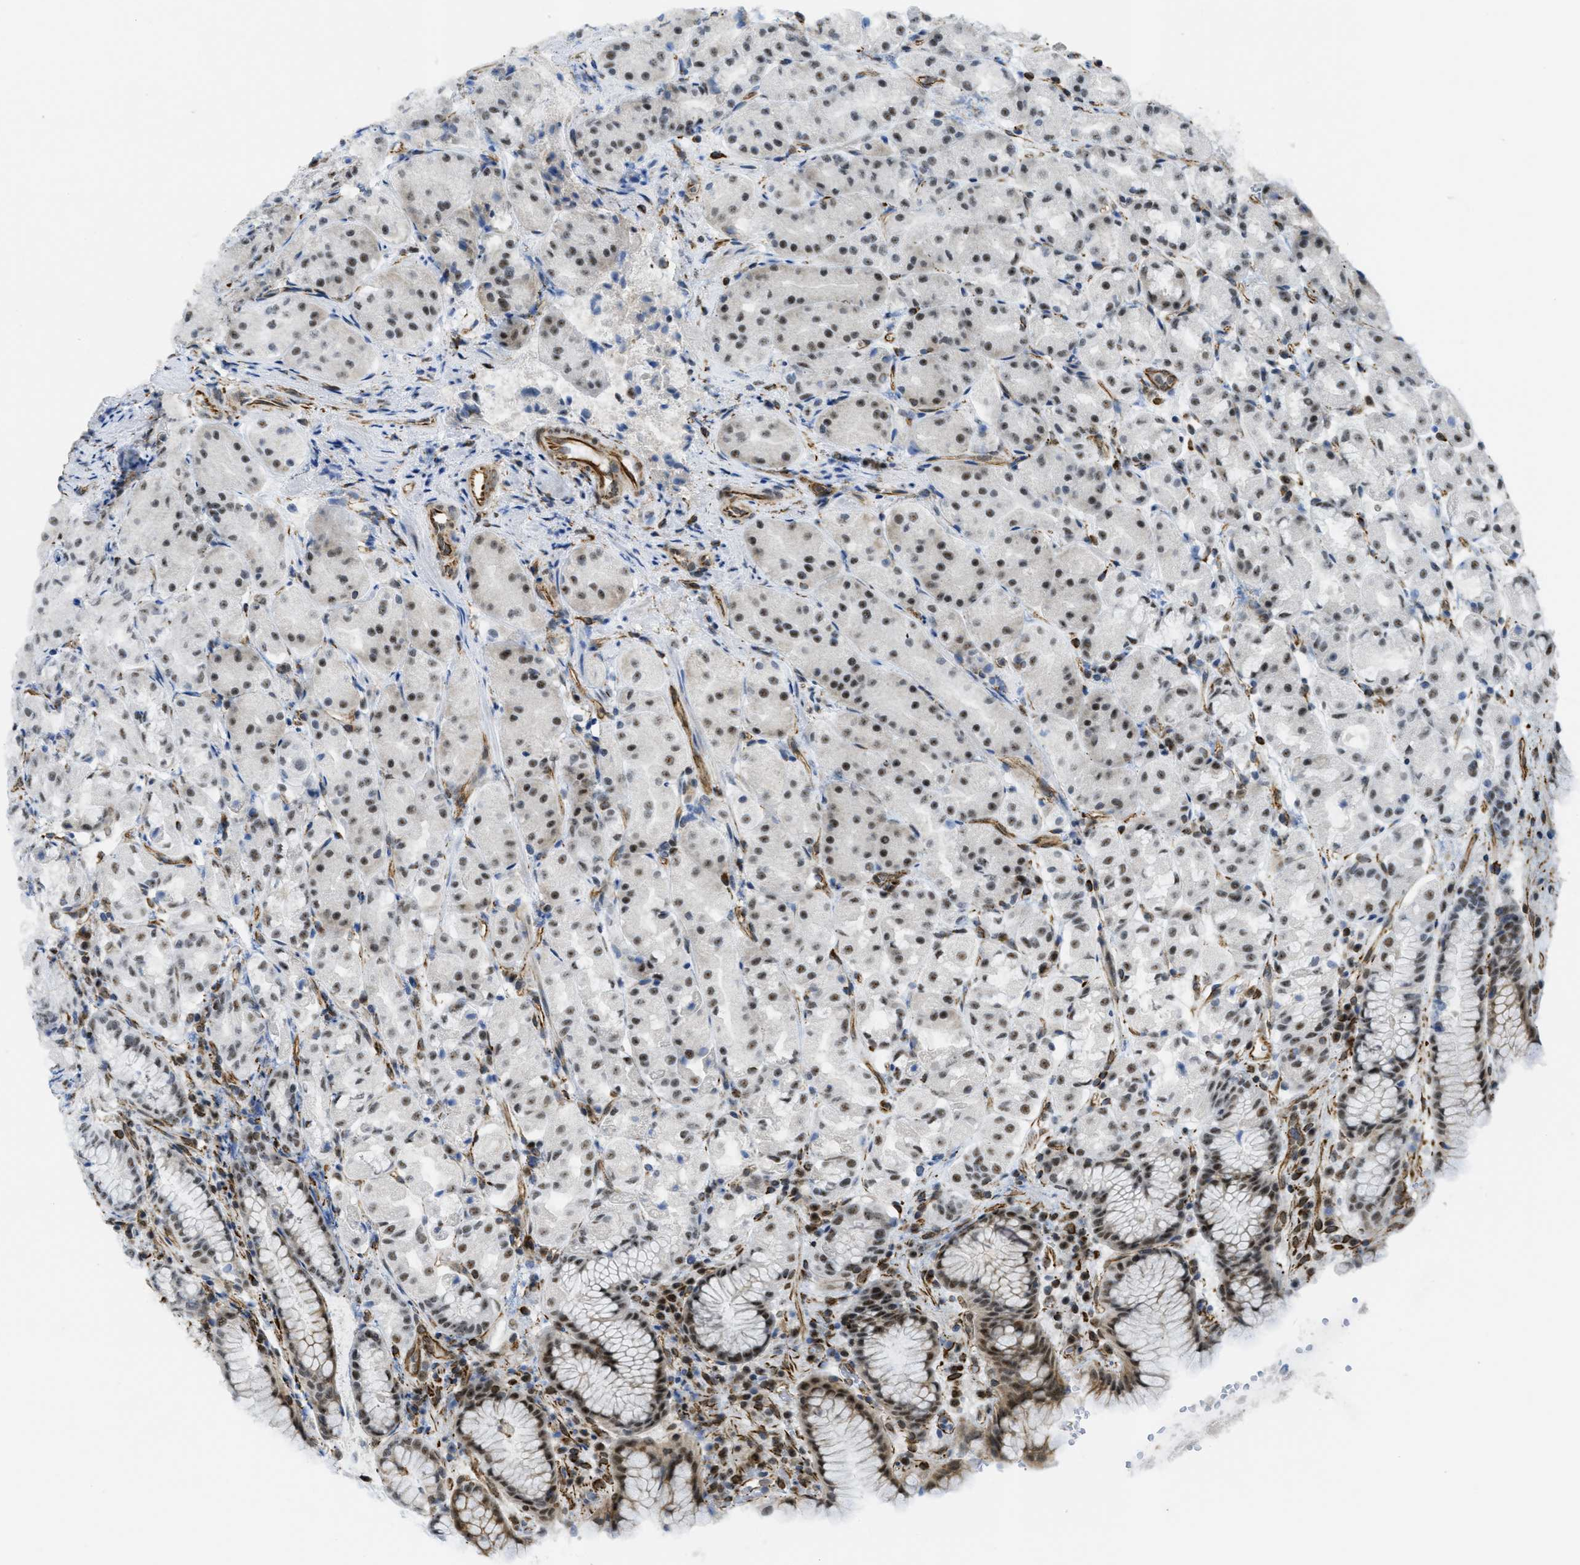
{"staining": {"intensity": "moderate", "quantity": ">75%", "location": "nuclear"}, "tissue": "stomach", "cell_type": "Glandular cells", "image_type": "normal", "snomed": [{"axis": "morphology", "description": "Normal tissue, NOS"}, {"axis": "topography", "description": "Stomach"}, {"axis": "topography", "description": "Stomach, lower"}], "caption": "Human stomach stained for a protein (brown) shows moderate nuclear positive staining in approximately >75% of glandular cells.", "gene": "LRRC8B", "patient": {"sex": "female", "age": 56}}